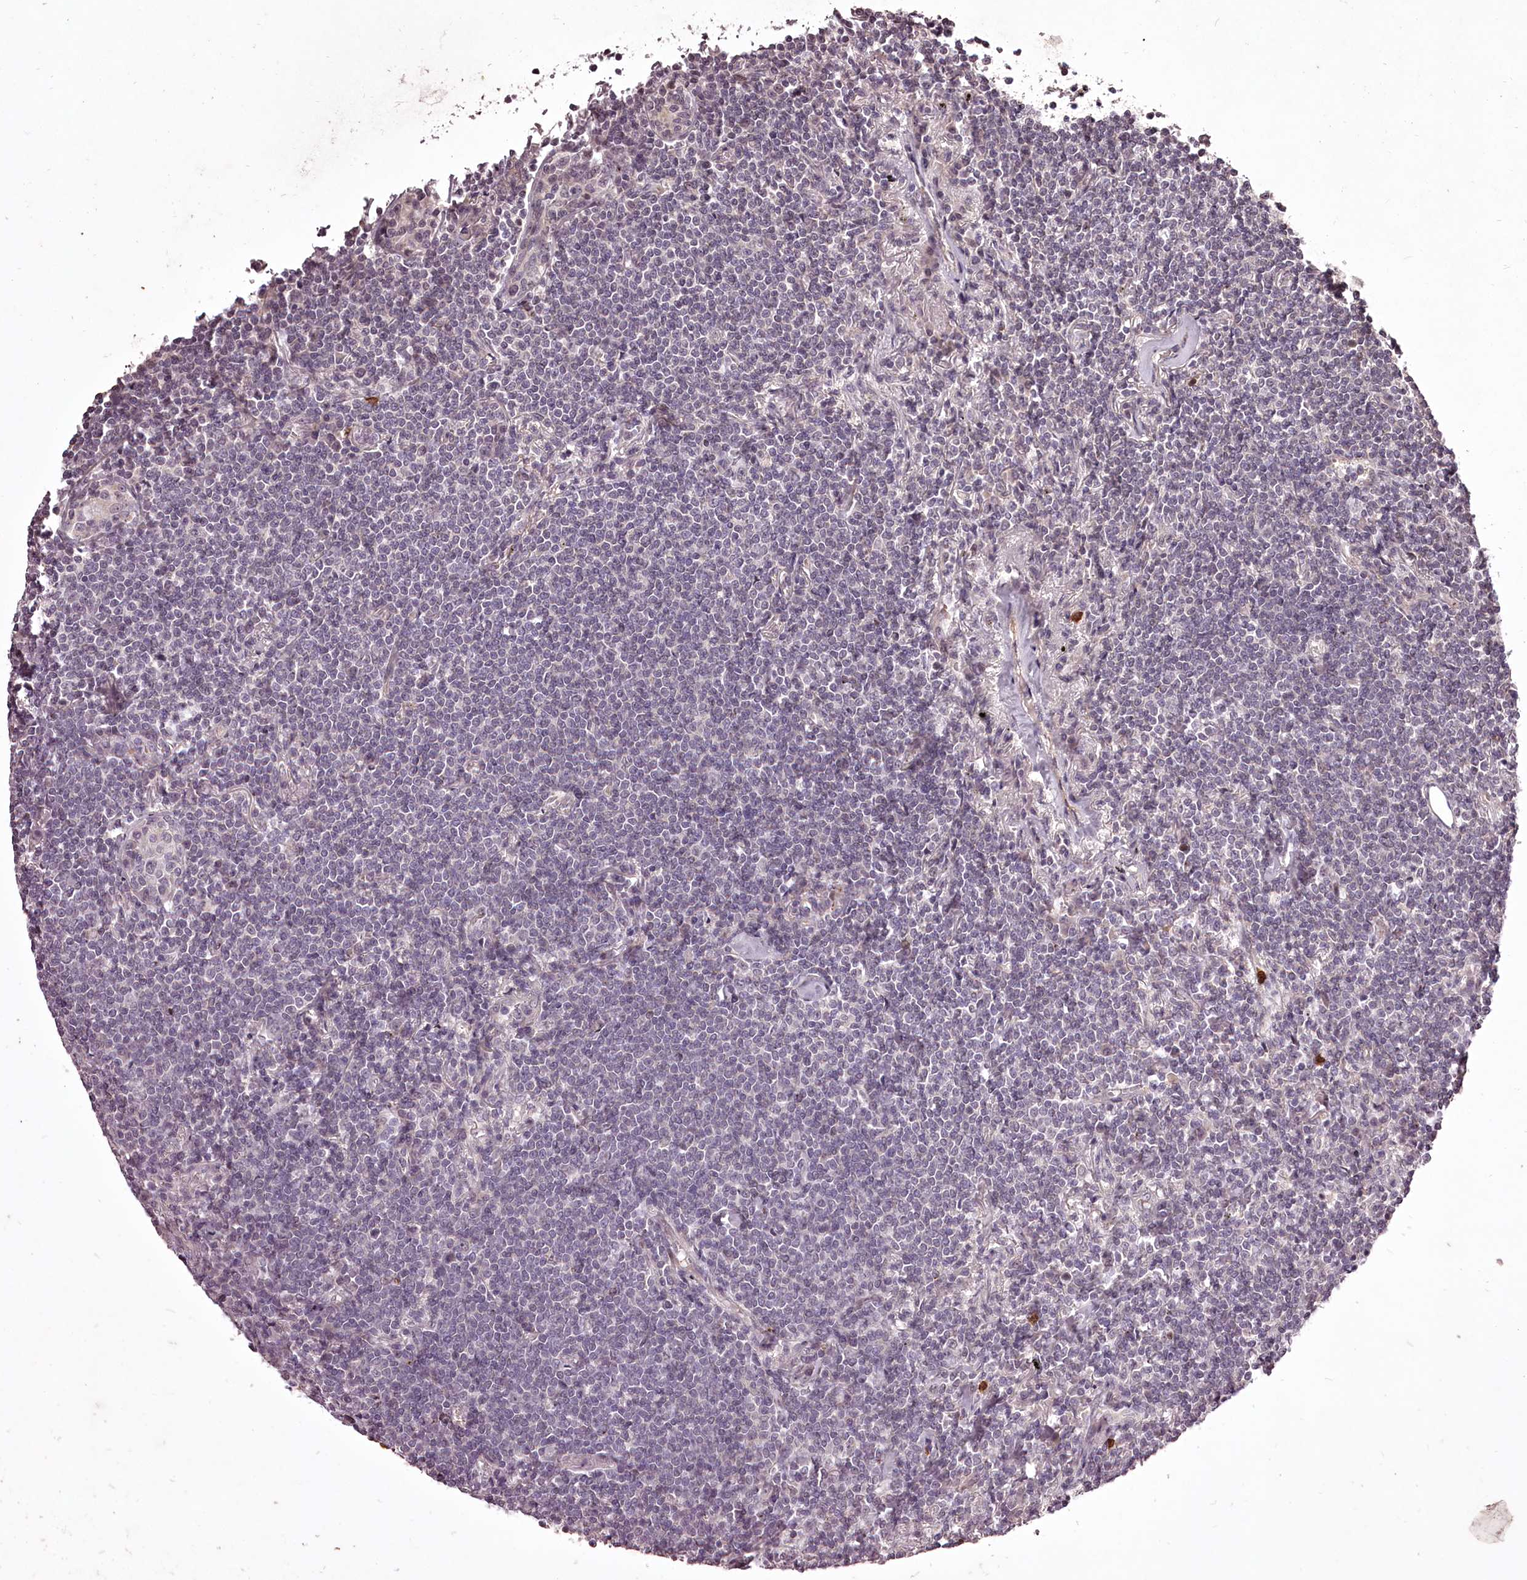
{"staining": {"intensity": "negative", "quantity": "none", "location": "none"}, "tissue": "lymphoma", "cell_type": "Tumor cells", "image_type": "cancer", "snomed": [{"axis": "morphology", "description": "Malignant lymphoma, non-Hodgkin's type, Low grade"}, {"axis": "topography", "description": "Lung"}], "caption": "This is an immunohistochemistry (IHC) histopathology image of human low-grade malignant lymphoma, non-Hodgkin's type. There is no expression in tumor cells.", "gene": "ADRA1D", "patient": {"sex": "female", "age": 71}}